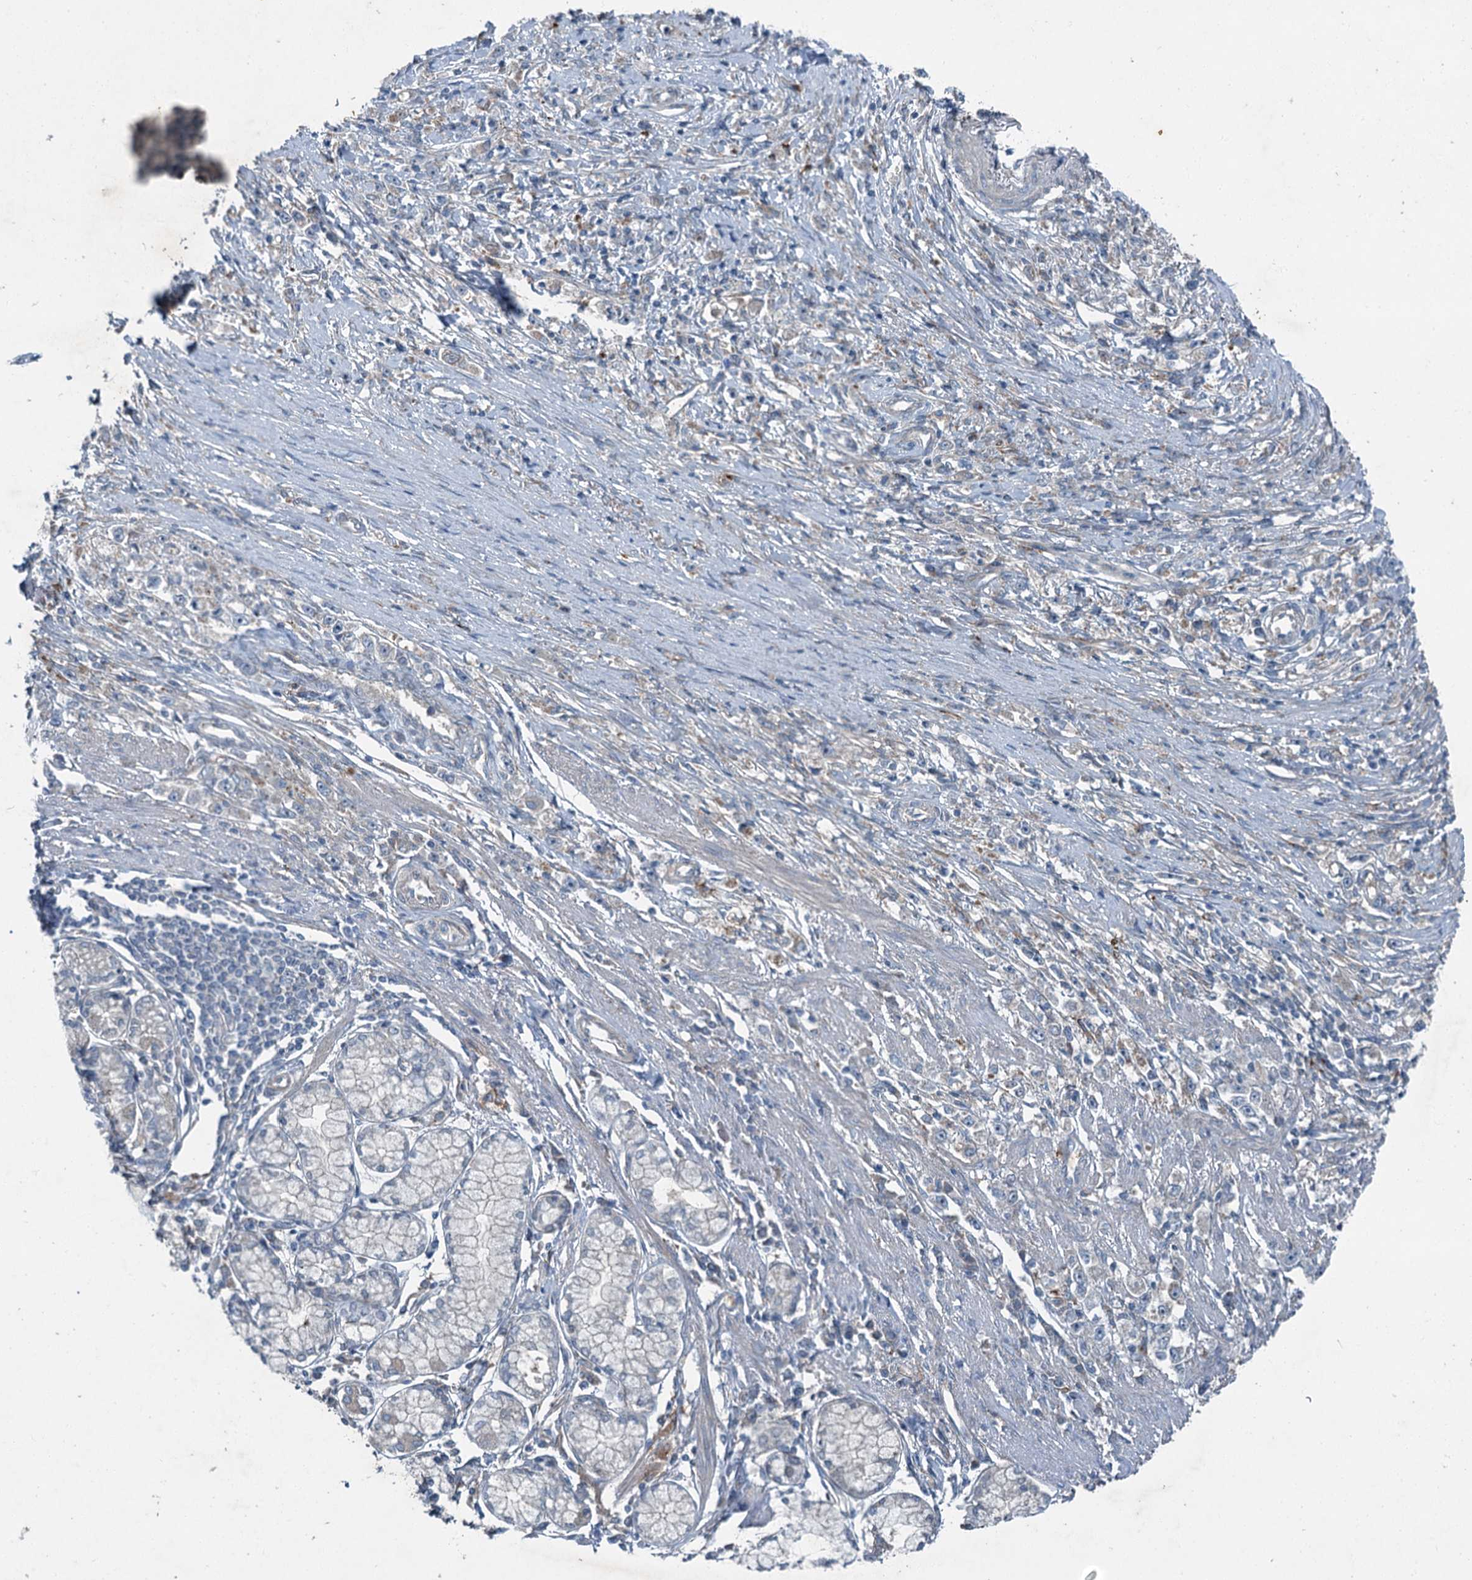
{"staining": {"intensity": "negative", "quantity": "none", "location": "none"}, "tissue": "stomach cancer", "cell_type": "Tumor cells", "image_type": "cancer", "snomed": [{"axis": "morphology", "description": "Adenocarcinoma, NOS"}, {"axis": "topography", "description": "Stomach"}], "caption": "Stomach cancer was stained to show a protein in brown. There is no significant positivity in tumor cells.", "gene": "AXL", "patient": {"sex": "female", "age": 59}}